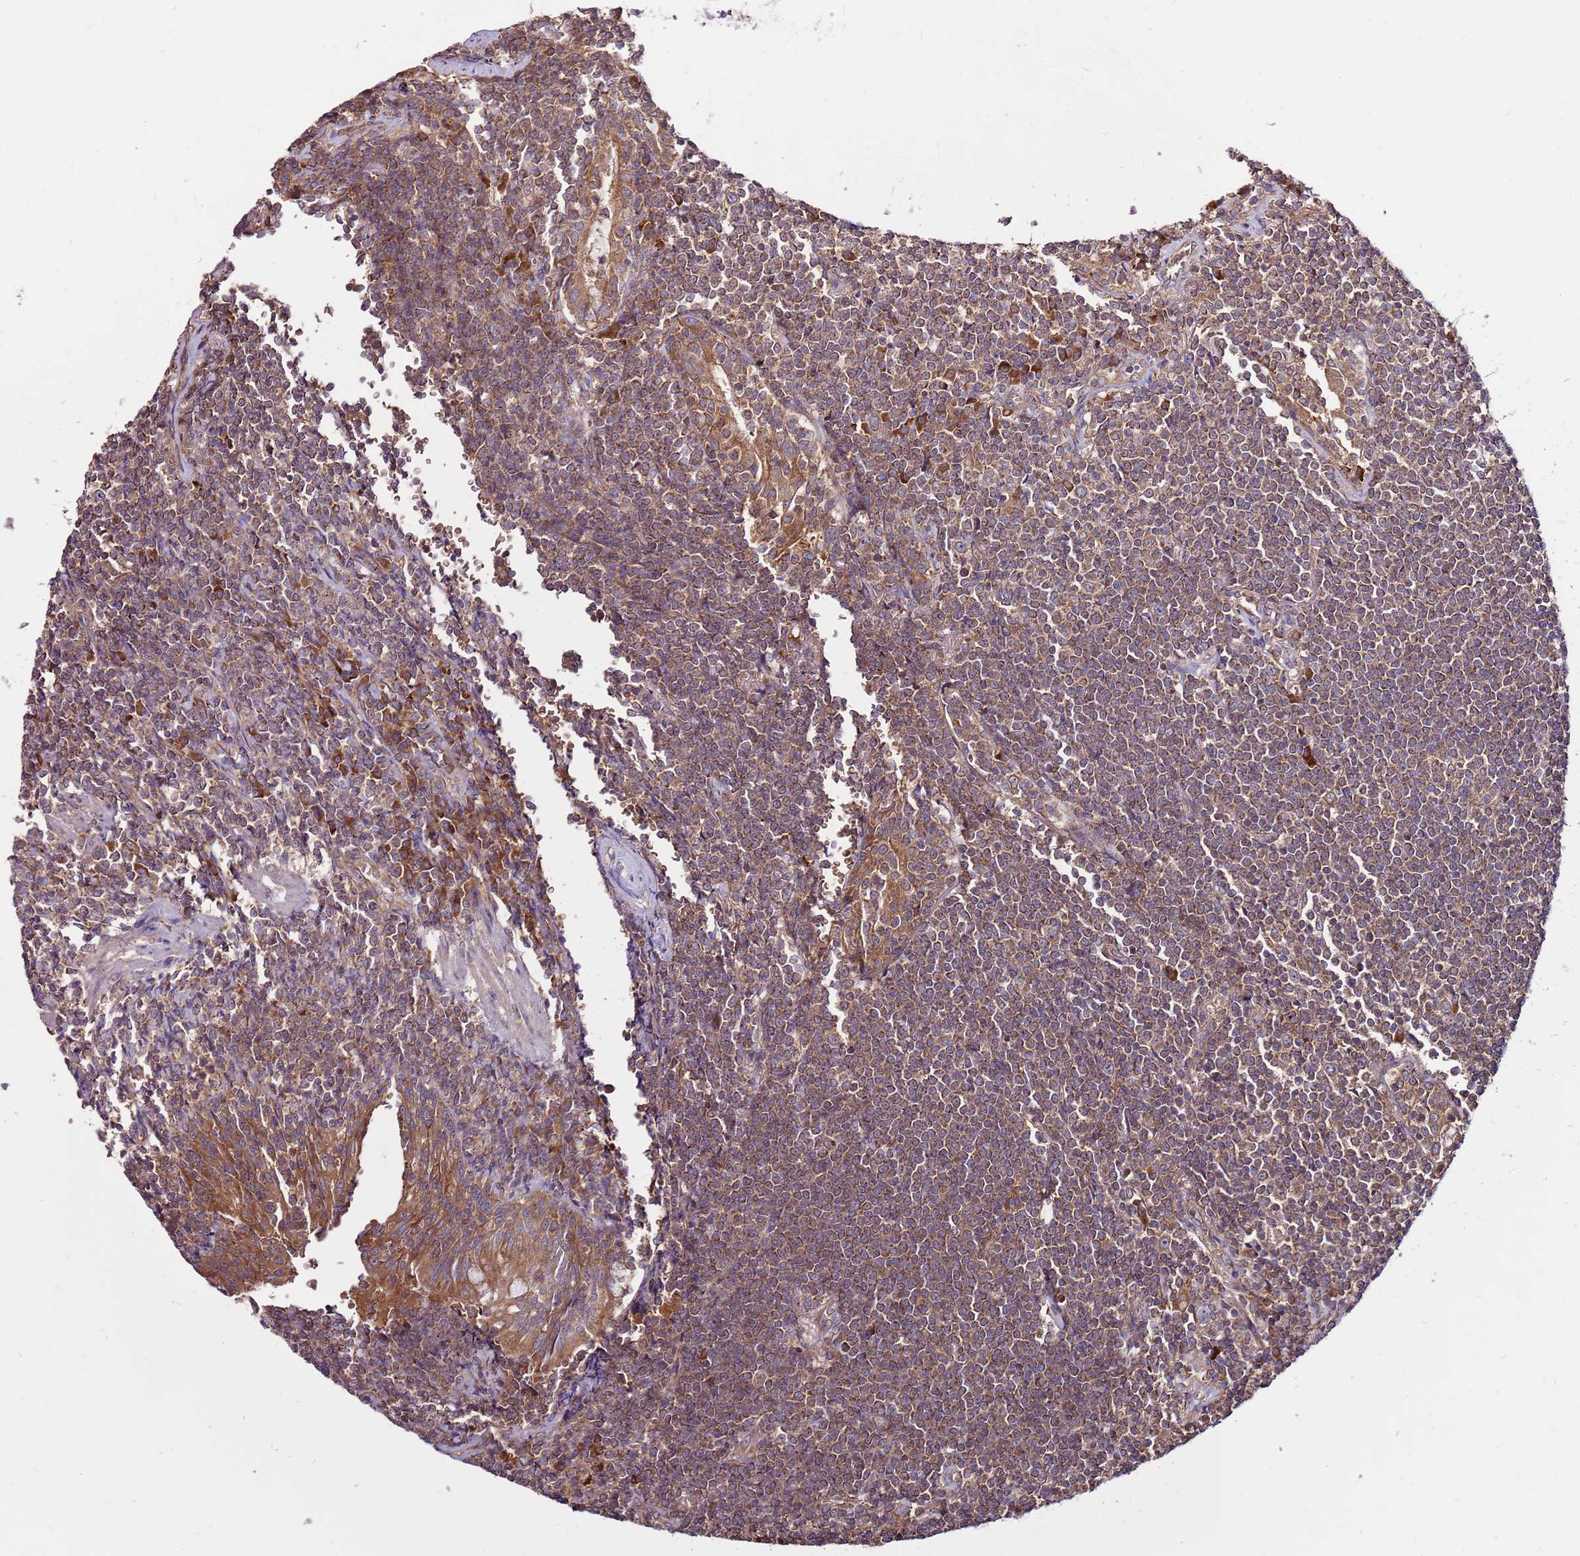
{"staining": {"intensity": "moderate", "quantity": ">75%", "location": "cytoplasmic/membranous"}, "tissue": "lymphoma", "cell_type": "Tumor cells", "image_type": "cancer", "snomed": [{"axis": "morphology", "description": "Malignant lymphoma, non-Hodgkin's type, Low grade"}, {"axis": "topography", "description": "Lung"}], "caption": "High-power microscopy captured an immunohistochemistry histopathology image of lymphoma, revealing moderate cytoplasmic/membranous positivity in about >75% of tumor cells.", "gene": "SLC44A5", "patient": {"sex": "female", "age": 71}}